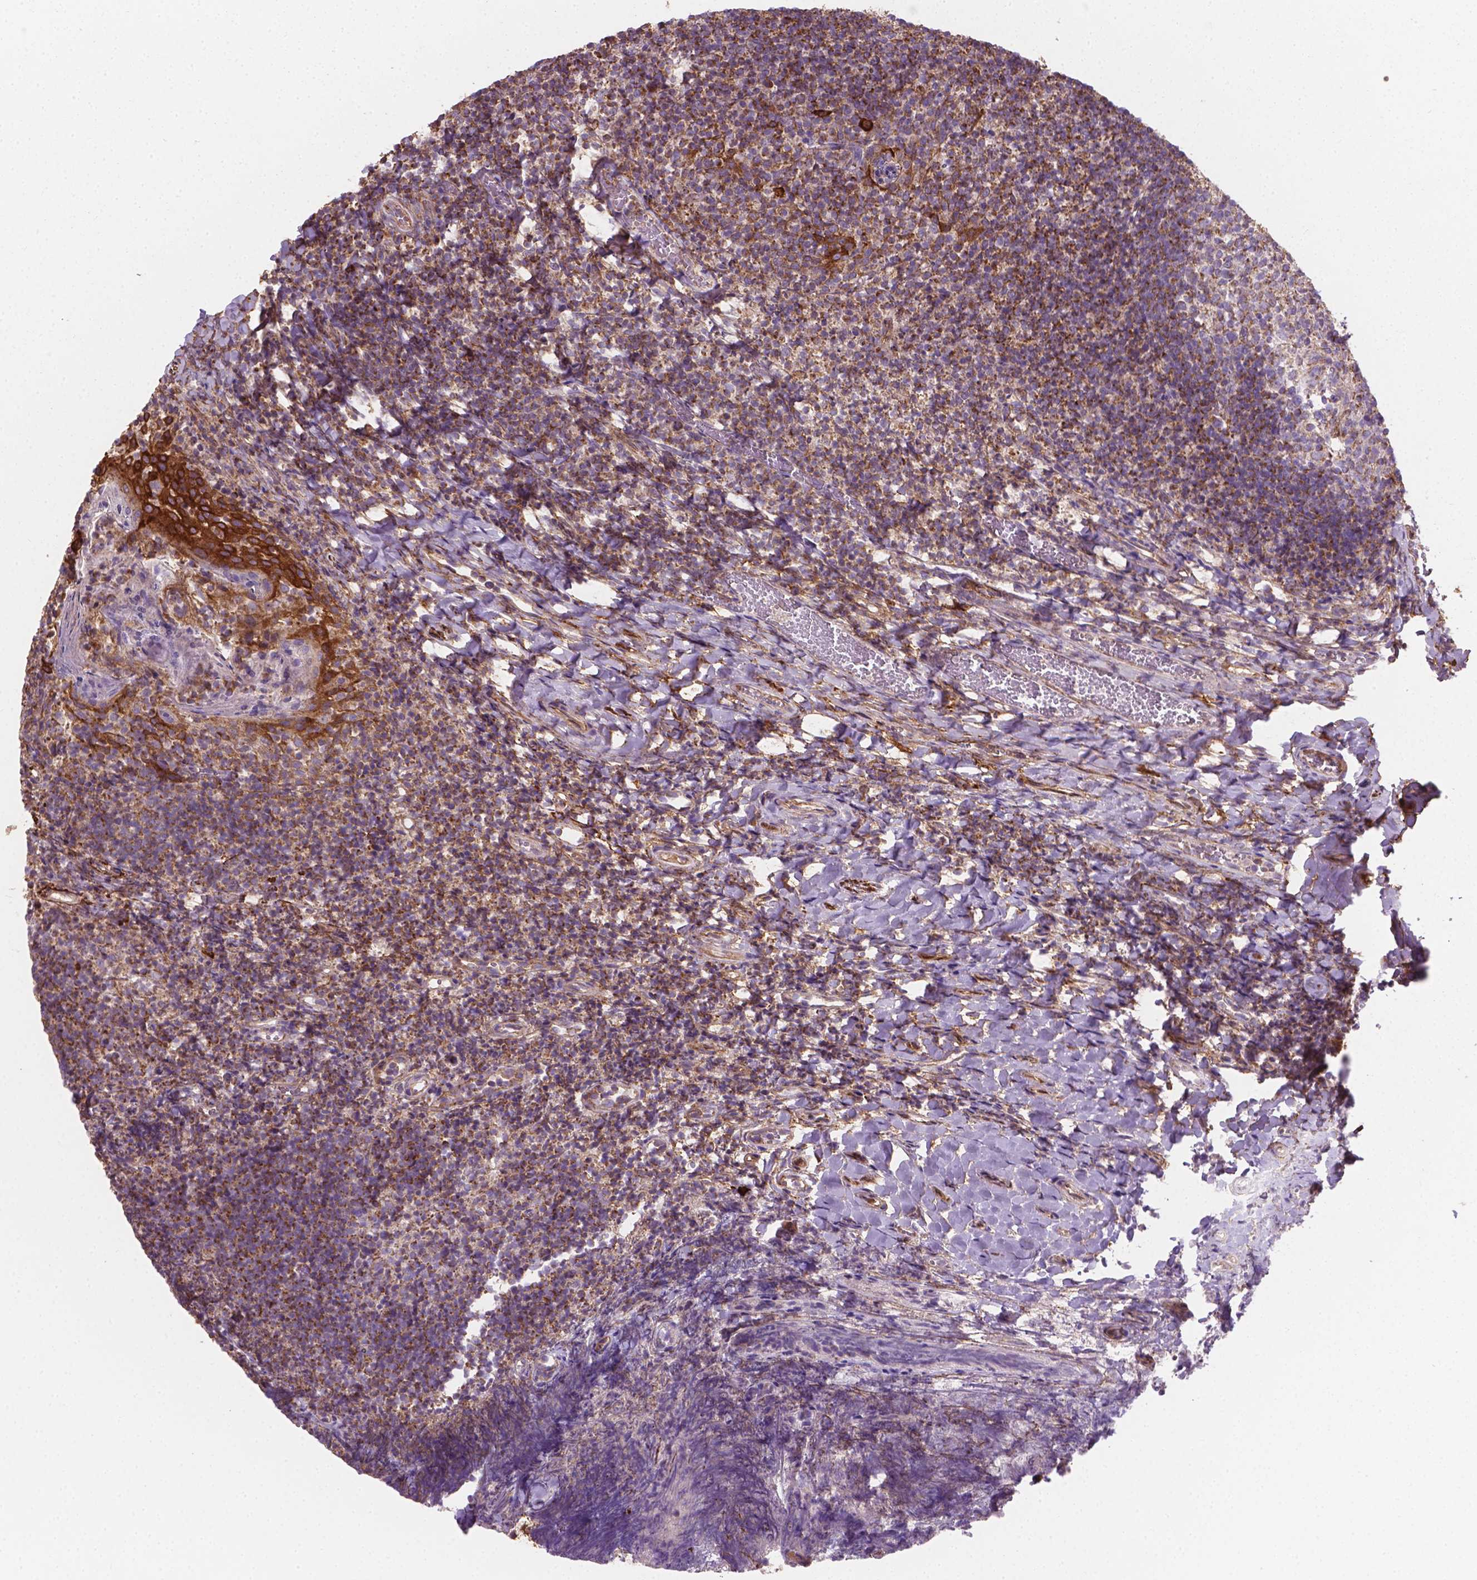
{"staining": {"intensity": "weak", "quantity": "25%-75%", "location": "cytoplasmic/membranous"}, "tissue": "tonsil", "cell_type": "Germinal center cells", "image_type": "normal", "snomed": [{"axis": "morphology", "description": "Normal tissue, NOS"}, {"axis": "topography", "description": "Tonsil"}], "caption": "The image demonstrates staining of benign tonsil, revealing weak cytoplasmic/membranous protein staining (brown color) within germinal center cells. The protein is stained brown, and the nuclei are stained in blue (DAB IHC with brightfield microscopy, high magnification).", "gene": "TCAF1", "patient": {"sex": "female", "age": 10}}